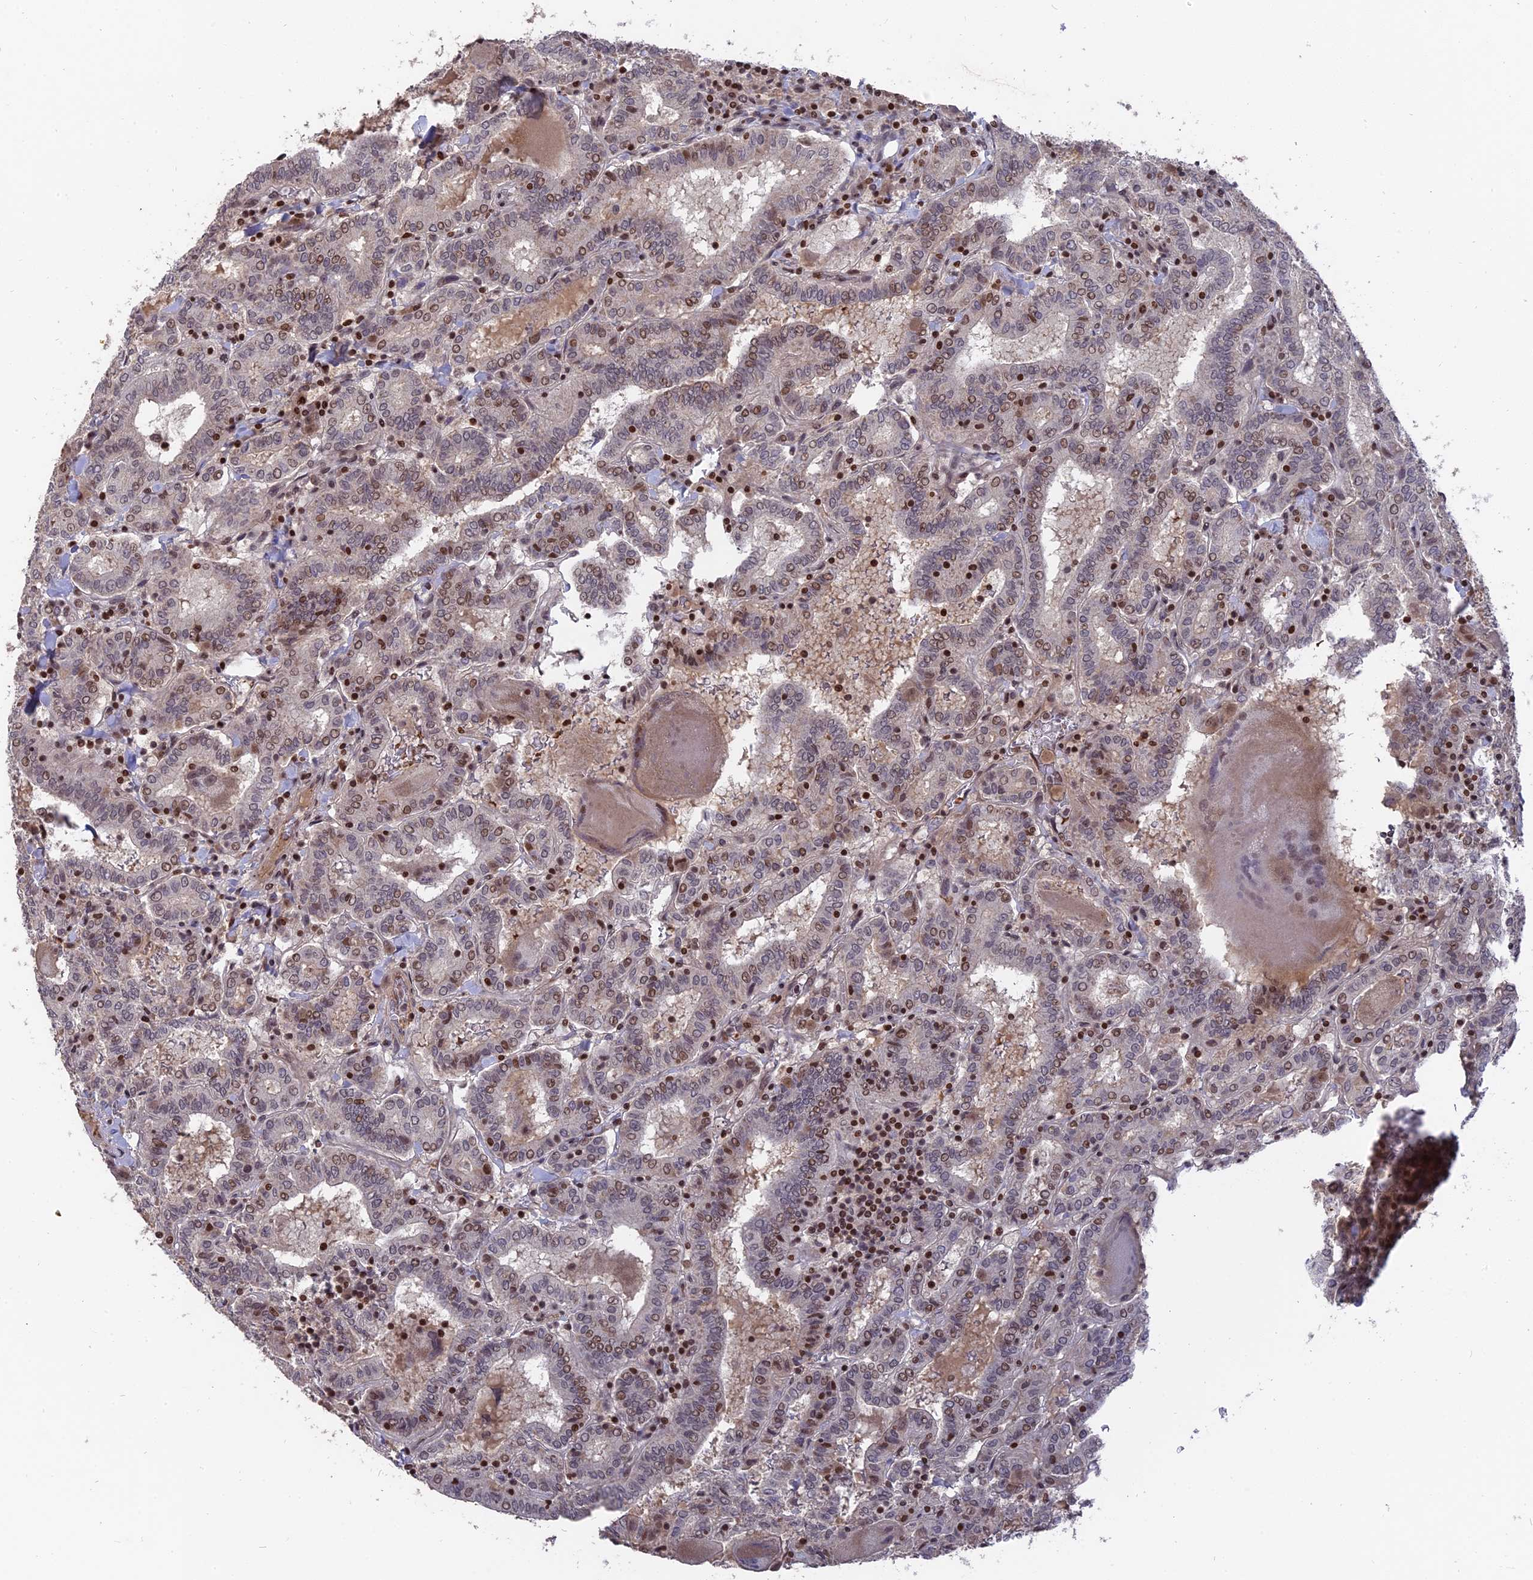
{"staining": {"intensity": "weak", "quantity": "25%-75%", "location": "nuclear"}, "tissue": "thyroid cancer", "cell_type": "Tumor cells", "image_type": "cancer", "snomed": [{"axis": "morphology", "description": "Papillary adenocarcinoma, NOS"}, {"axis": "topography", "description": "Thyroid gland"}], "caption": "Protein expression analysis of human papillary adenocarcinoma (thyroid) reveals weak nuclear positivity in approximately 25%-75% of tumor cells.", "gene": "NR1H3", "patient": {"sex": "female", "age": 72}}